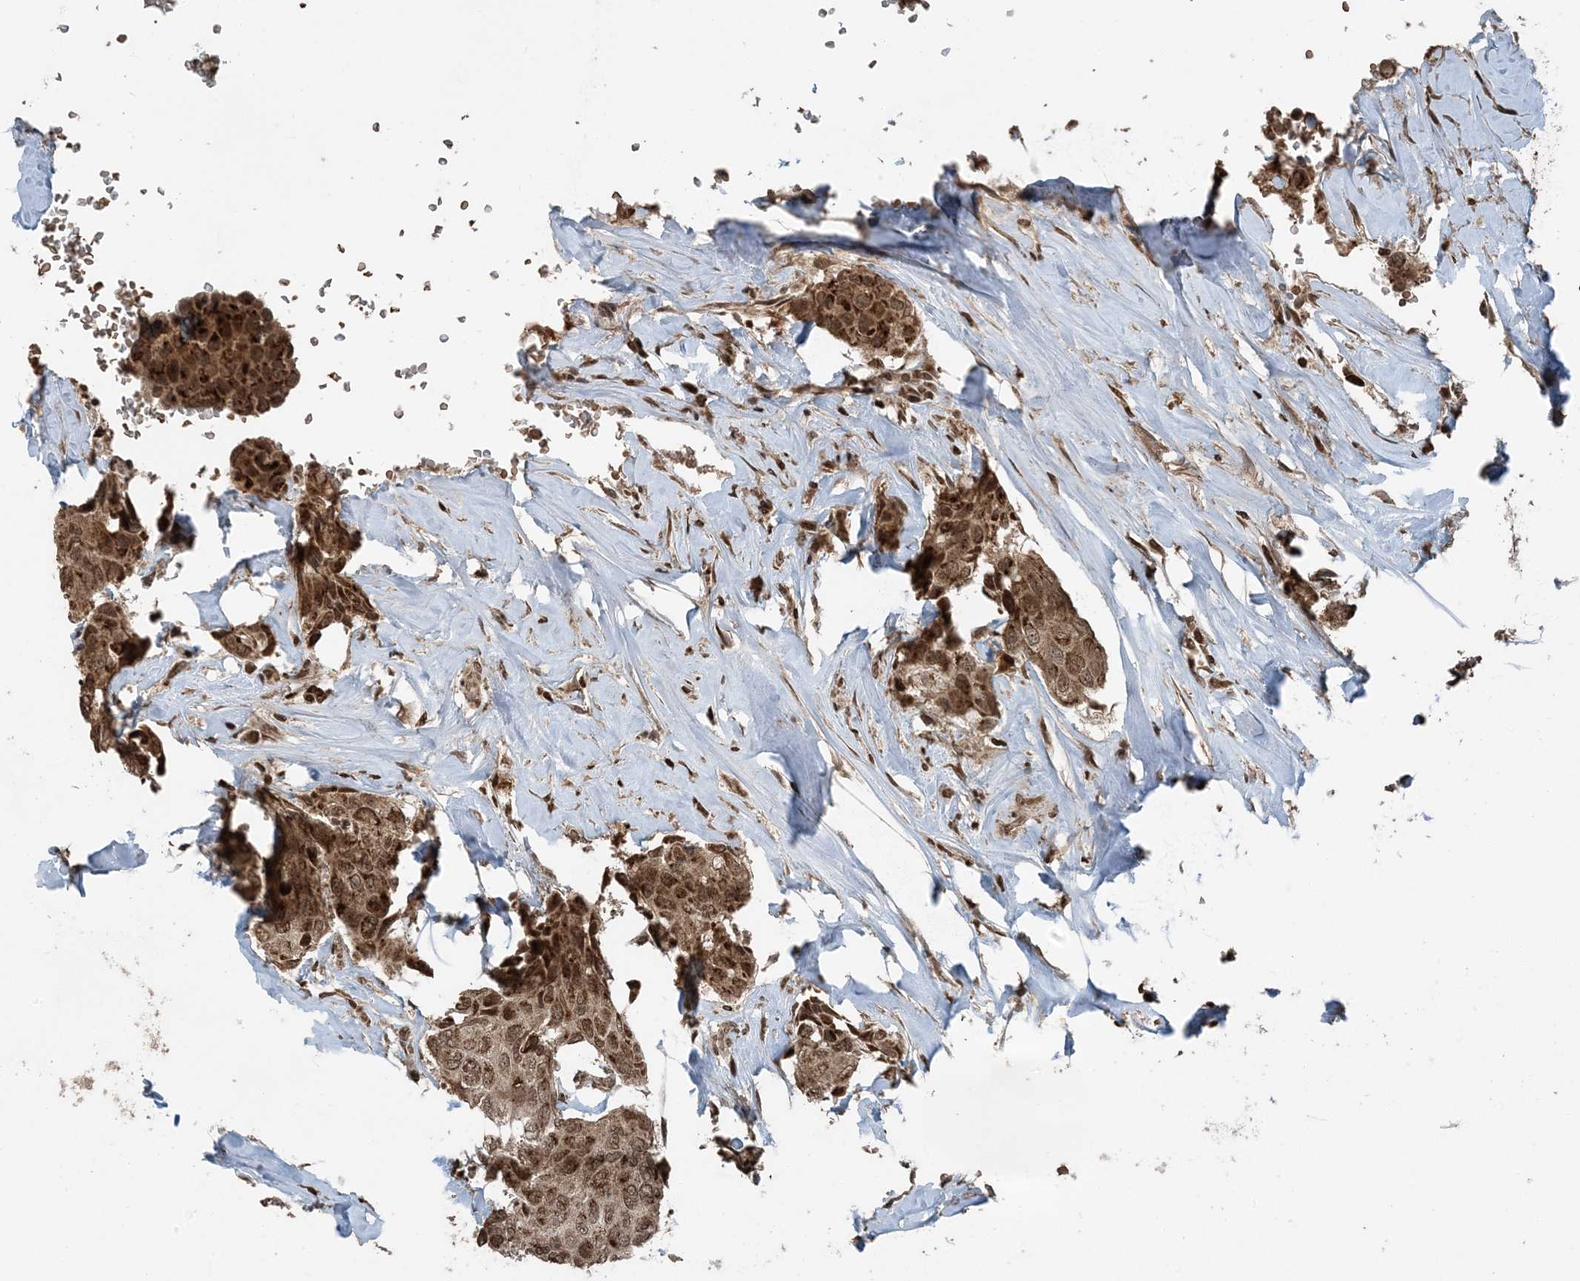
{"staining": {"intensity": "moderate", "quantity": ">75%", "location": "cytoplasmic/membranous,nuclear"}, "tissue": "breast cancer", "cell_type": "Tumor cells", "image_type": "cancer", "snomed": [{"axis": "morphology", "description": "Duct carcinoma"}, {"axis": "topography", "description": "Breast"}], "caption": "A medium amount of moderate cytoplasmic/membranous and nuclear positivity is seen in approximately >75% of tumor cells in invasive ductal carcinoma (breast) tissue. (Stains: DAB (3,3'-diaminobenzidine) in brown, nuclei in blue, Microscopy: brightfield microscopy at high magnification).", "gene": "ZFAND2B", "patient": {"sex": "female", "age": 80}}